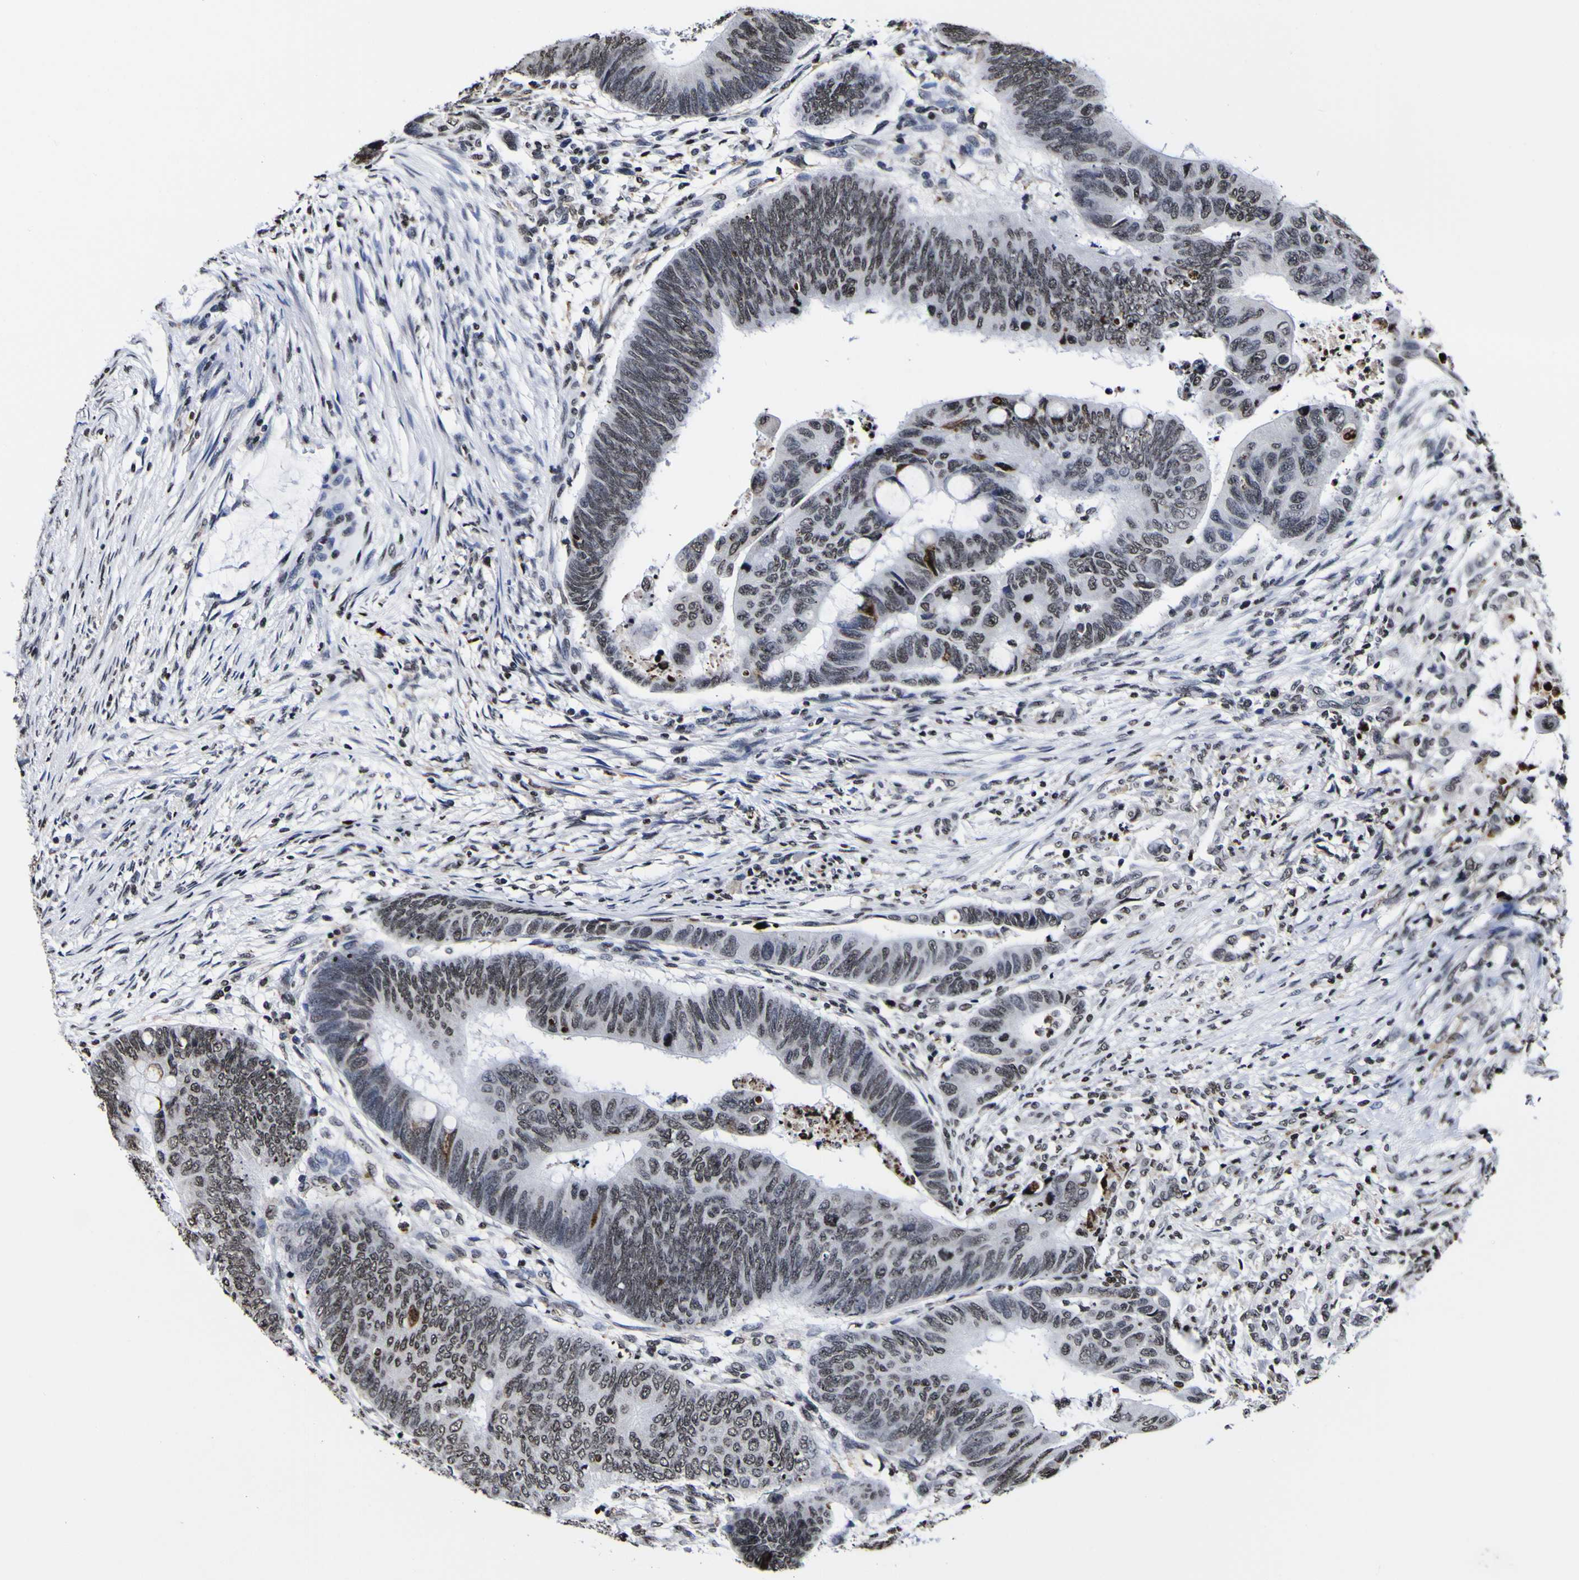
{"staining": {"intensity": "moderate", "quantity": "<25%", "location": "nuclear"}, "tissue": "colorectal cancer", "cell_type": "Tumor cells", "image_type": "cancer", "snomed": [{"axis": "morphology", "description": "Normal tissue, NOS"}, {"axis": "morphology", "description": "Adenocarcinoma, NOS"}, {"axis": "topography", "description": "Rectum"}, {"axis": "topography", "description": "Peripheral nerve tissue"}], "caption": "About <25% of tumor cells in adenocarcinoma (colorectal) demonstrate moderate nuclear protein positivity as visualized by brown immunohistochemical staining.", "gene": "PIAS1", "patient": {"sex": "male", "age": 92}}